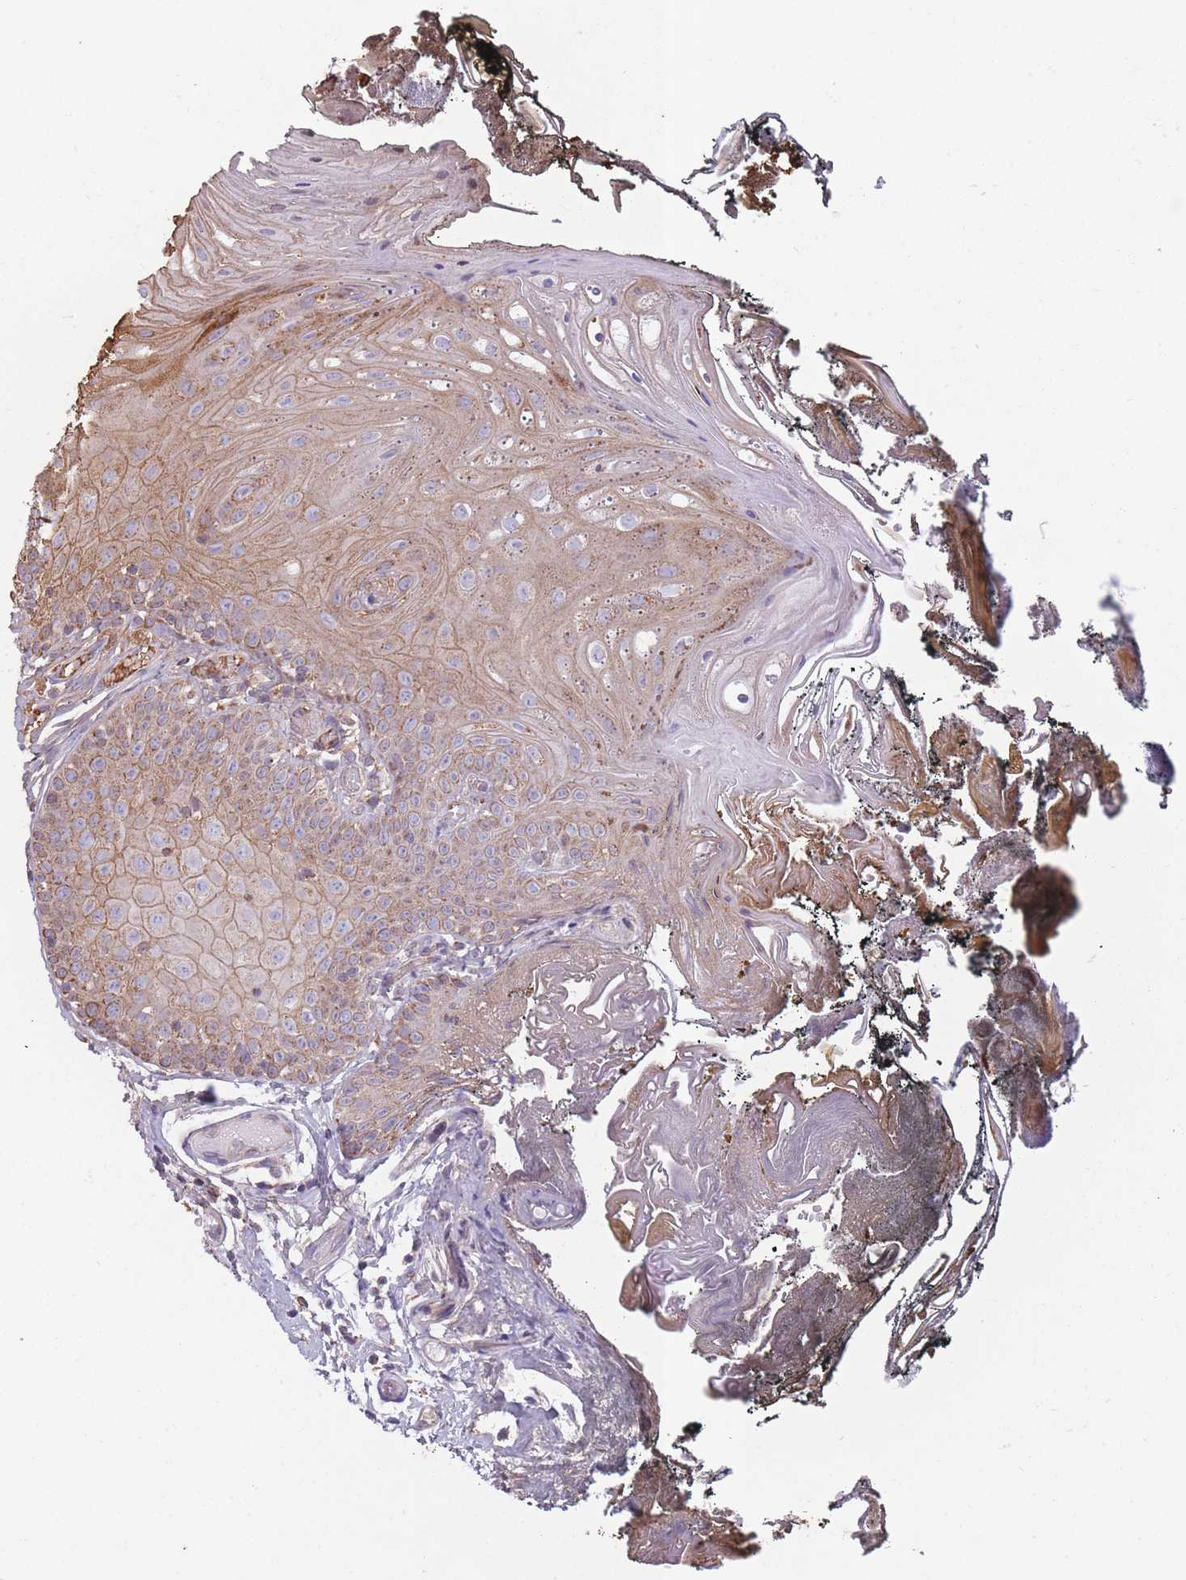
{"staining": {"intensity": "moderate", "quantity": "25%-75%", "location": "cytoplasmic/membranous"}, "tissue": "oral mucosa", "cell_type": "Squamous epithelial cells", "image_type": "normal", "snomed": [{"axis": "morphology", "description": "Normal tissue, NOS"}, {"axis": "morphology", "description": "Squamous cell carcinoma, NOS"}, {"axis": "topography", "description": "Oral tissue"}, {"axis": "topography", "description": "Head-Neck"}], "caption": "Moderate cytoplasmic/membranous protein expression is appreciated in about 25%-75% of squamous epithelial cells in oral mucosa.", "gene": "KAT2A", "patient": {"sex": "female", "age": 81}}